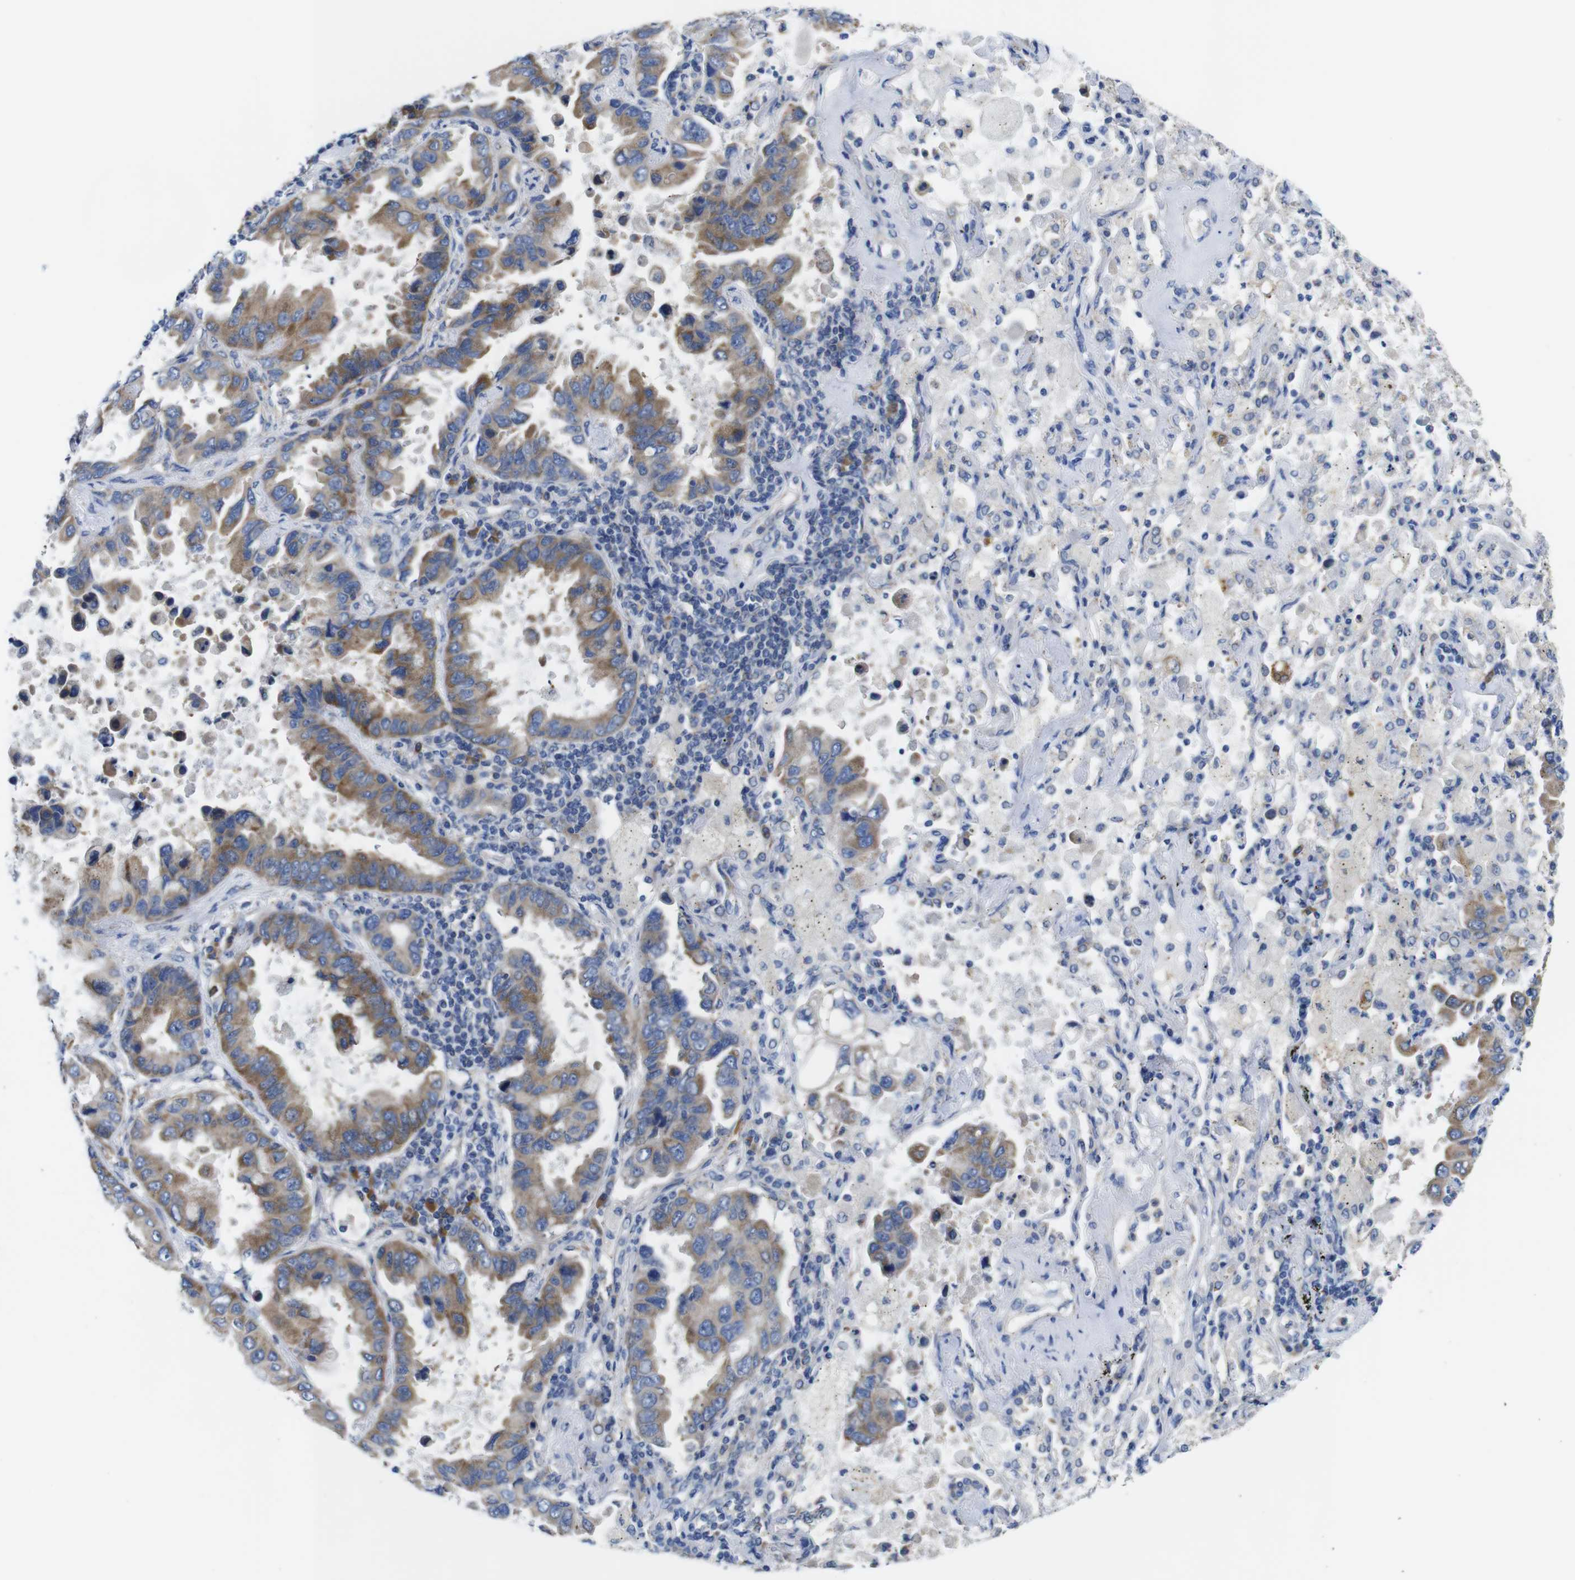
{"staining": {"intensity": "moderate", "quantity": "<25%", "location": "cytoplasmic/membranous"}, "tissue": "lung cancer", "cell_type": "Tumor cells", "image_type": "cancer", "snomed": [{"axis": "morphology", "description": "Adenocarcinoma, NOS"}, {"axis": "topography", "description": "Lung"}], "caption": "A histopathology image of adenocarcinoma (lung) stained for a protein reveals moderate cytoplasmic/membranous brown staining in tumor cells.", "gene": "DDRGK1", "patient": {"sex": "male", "age": 64}}